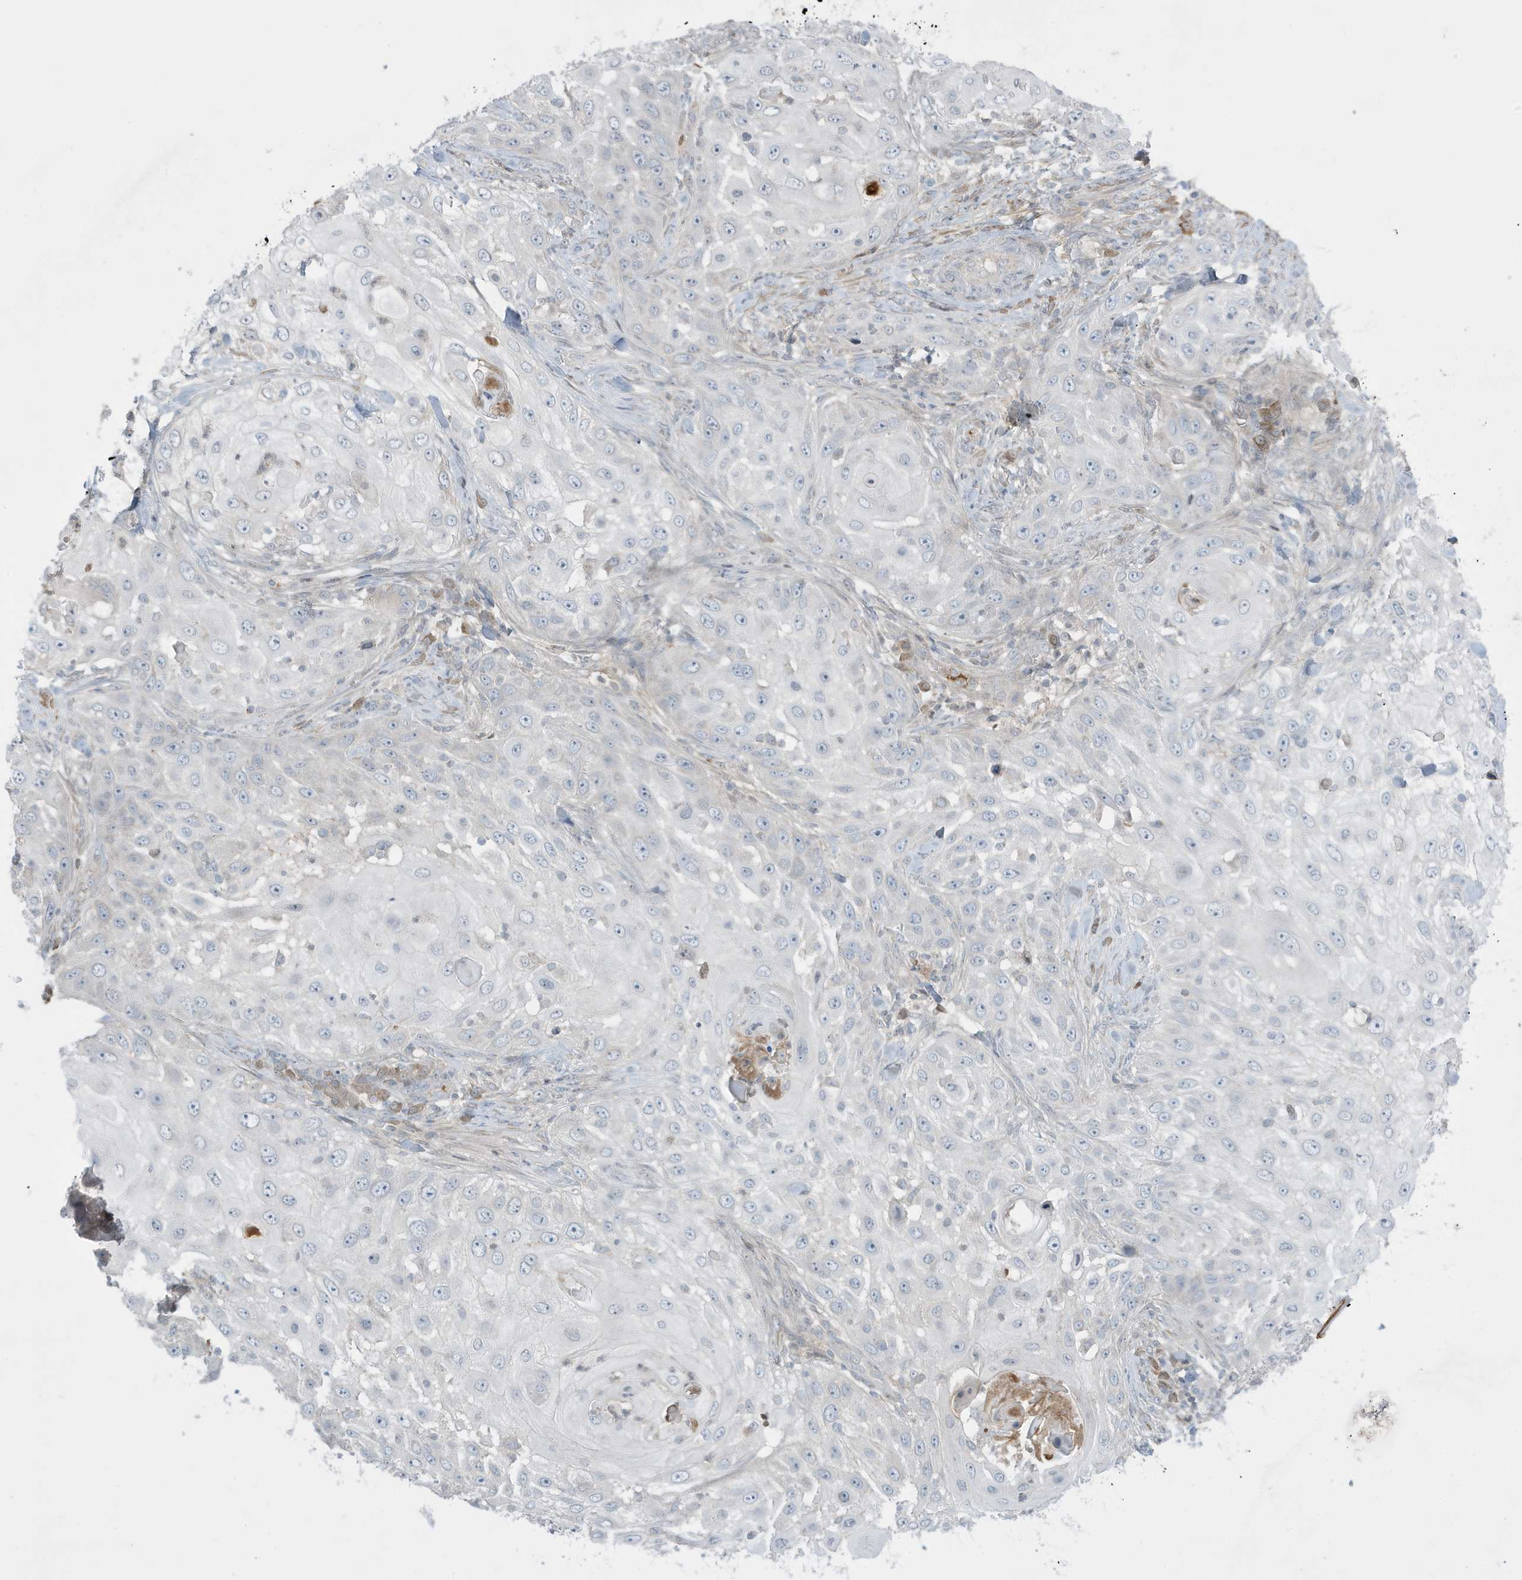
{"staining": {"intensity": "negative", "quantity": "none", "location": "none"}, "tissue": "skin cancer", "cell_type": "Tumor cells", "image_type": "cancer", "snomed": [{"axis": "morphology", "description": "Squamous cell carcinoma, NOS"}, {"axis": "topography", "description": "Skin"}], "caption": "Squamous cell carcinoma (skin) was stained to show a protein in brown. There is no significant expression in tumor cells. (Immunohistochemistry, brightfield microscopy, high magnification).", "gene": "FNDC1", "patient": {"sex": "female", "age": 44}}